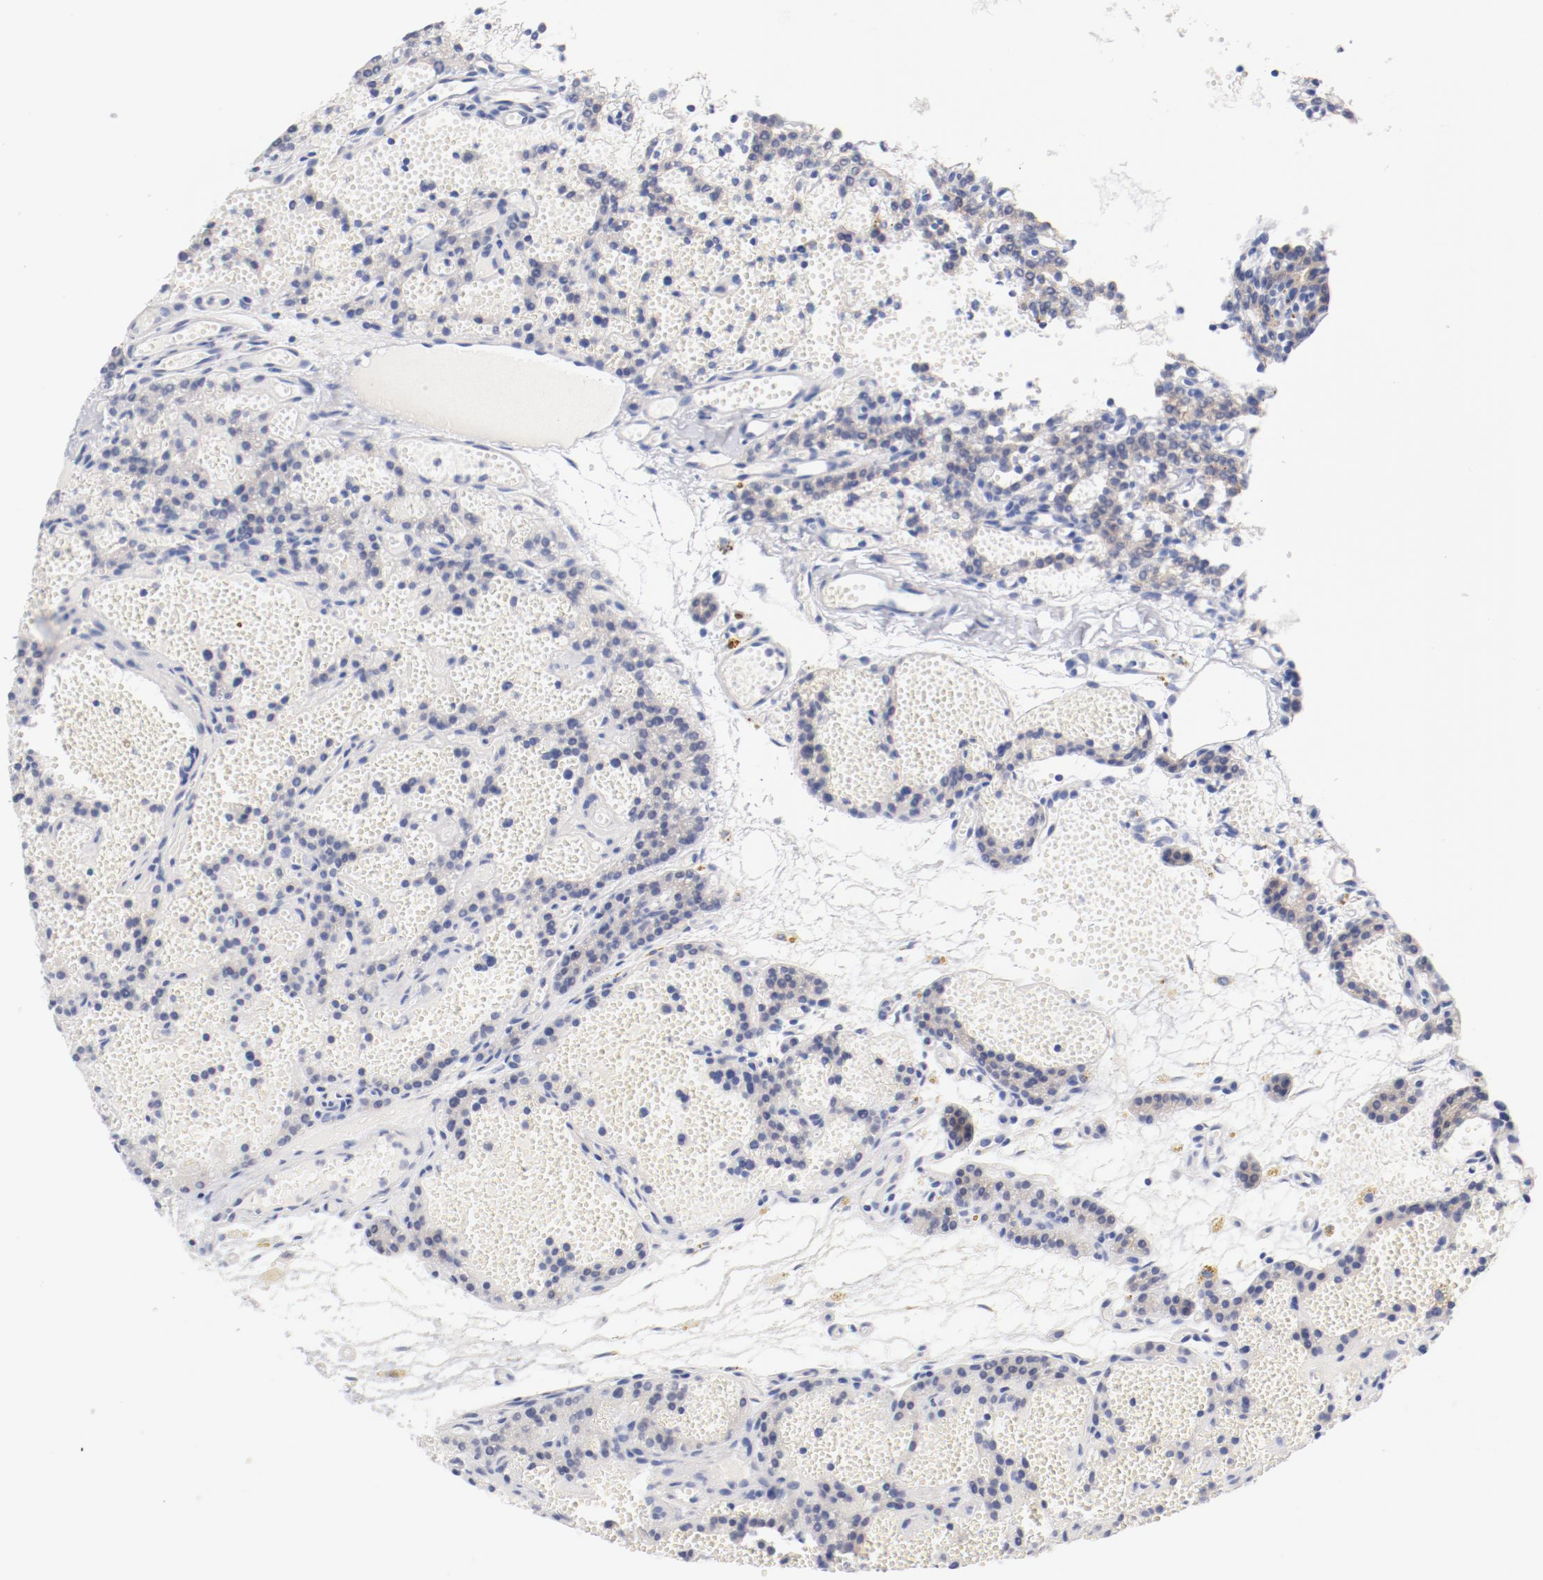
{"staining": {"intensity": "weak", "quantity": "25%-75%", "location": "cytoplasmic/membranous"}, "tissue": "parathyroid gland", "cell_type": "Glandular cells", "image_type": "normal", "snomed": [{"axis": "morphology", "description": "Normal tissue, NOS"}, {"axis": "topography", "description": "Parathyroid gland"}], "caption": "This is an image of immunohistochemistry (IHC) staining of normal parathyroid gland, which shows weak staining in the cytoplasmic/membranous of glandular cells.", "gene": "HOMER1", "patient": {"sex": "male", "age": 25}}